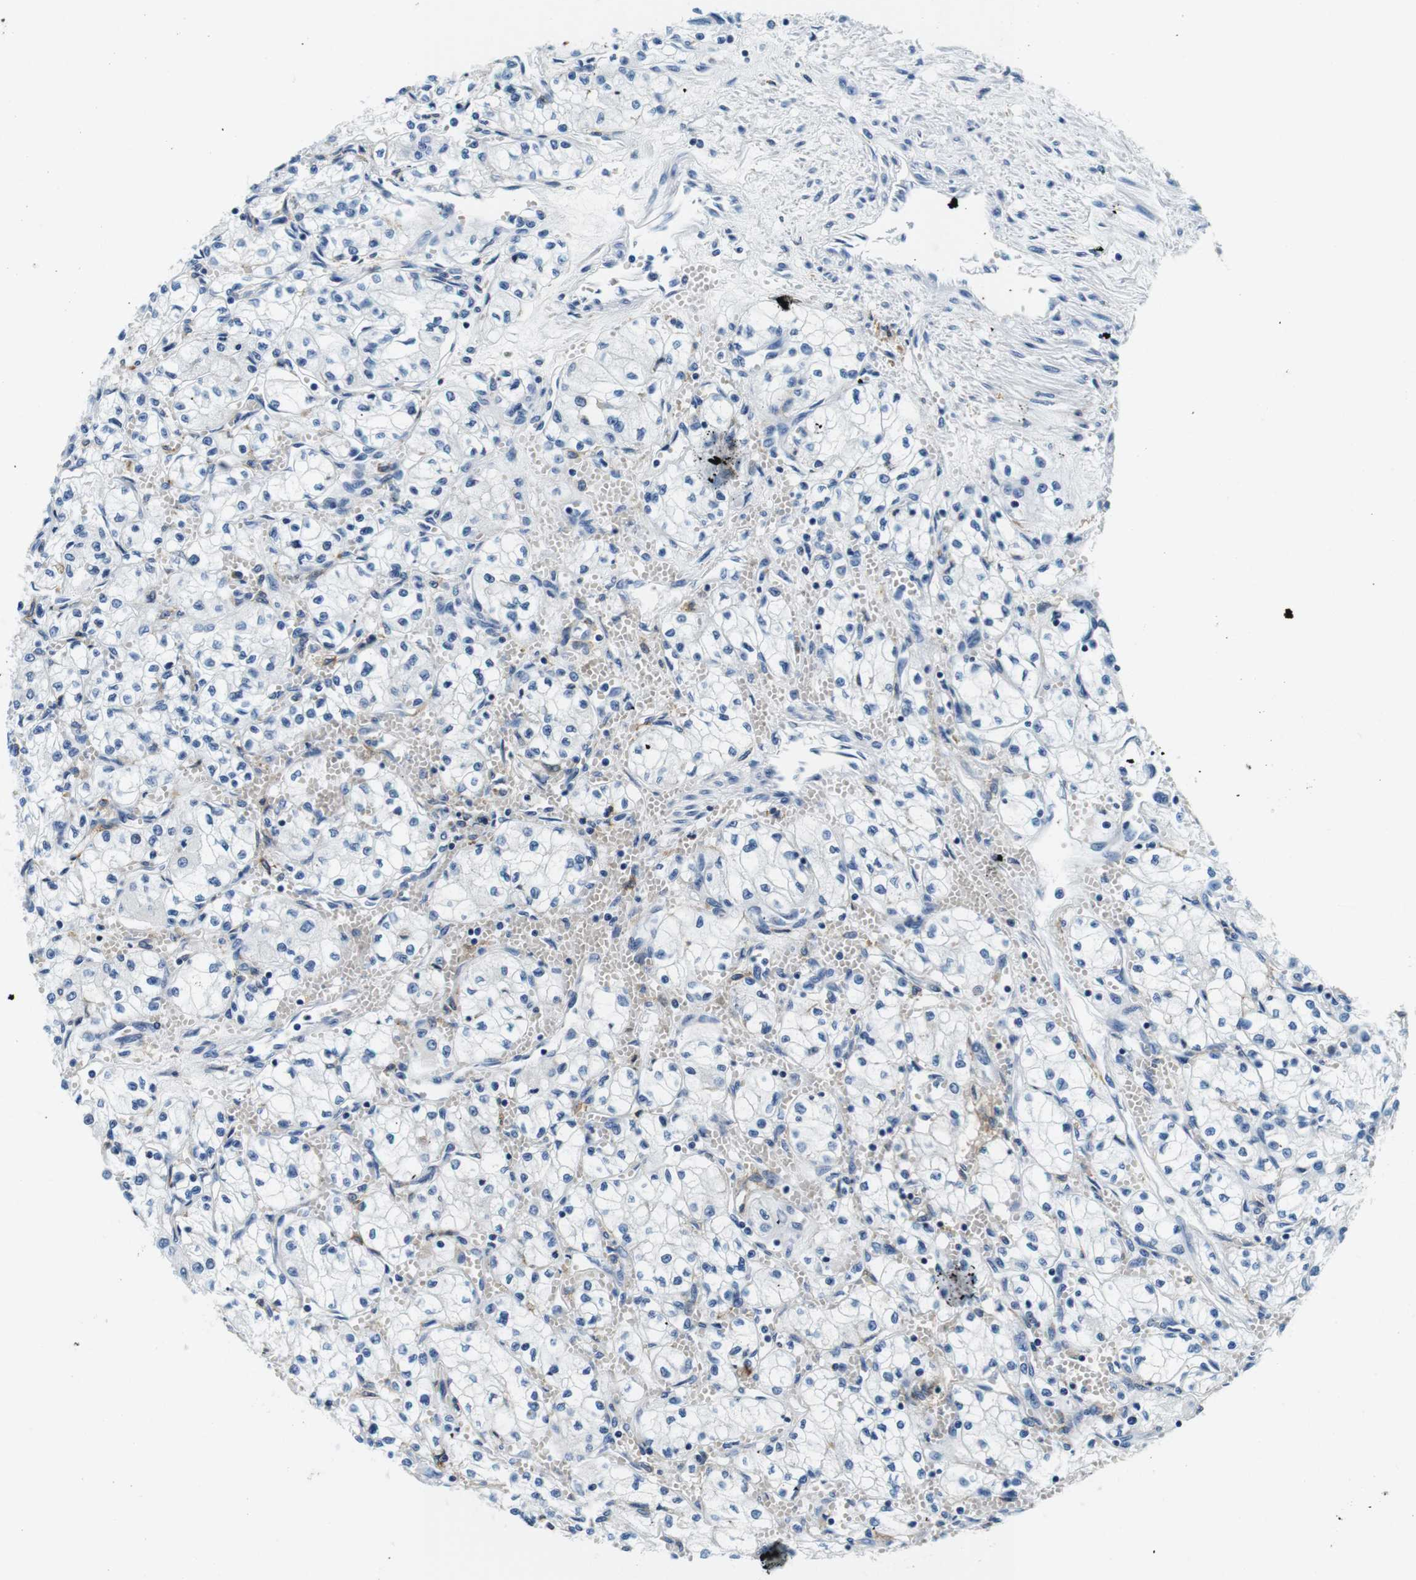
{"staining": {"intensity": "negative", "quantity": "none", "location": "none"}, "tissue": "renal cancer", "cell_type": "Tumor cells", "image_type": "cancer", "snomed": [{"axis": "morphology", "description": "Normal tissue, NOS"}, {"axis": "morphology", "description": "Adenocarcinoma, NOS"}, {"axis": "topography", "description": "Kidney"}], "caption": "DAB immunohistochemical staining of renal cancer demonstrates no significant expression in tumor cells.", "gene": "HLA-DRB1", "patient": {"sex": "male", "age": 59}}